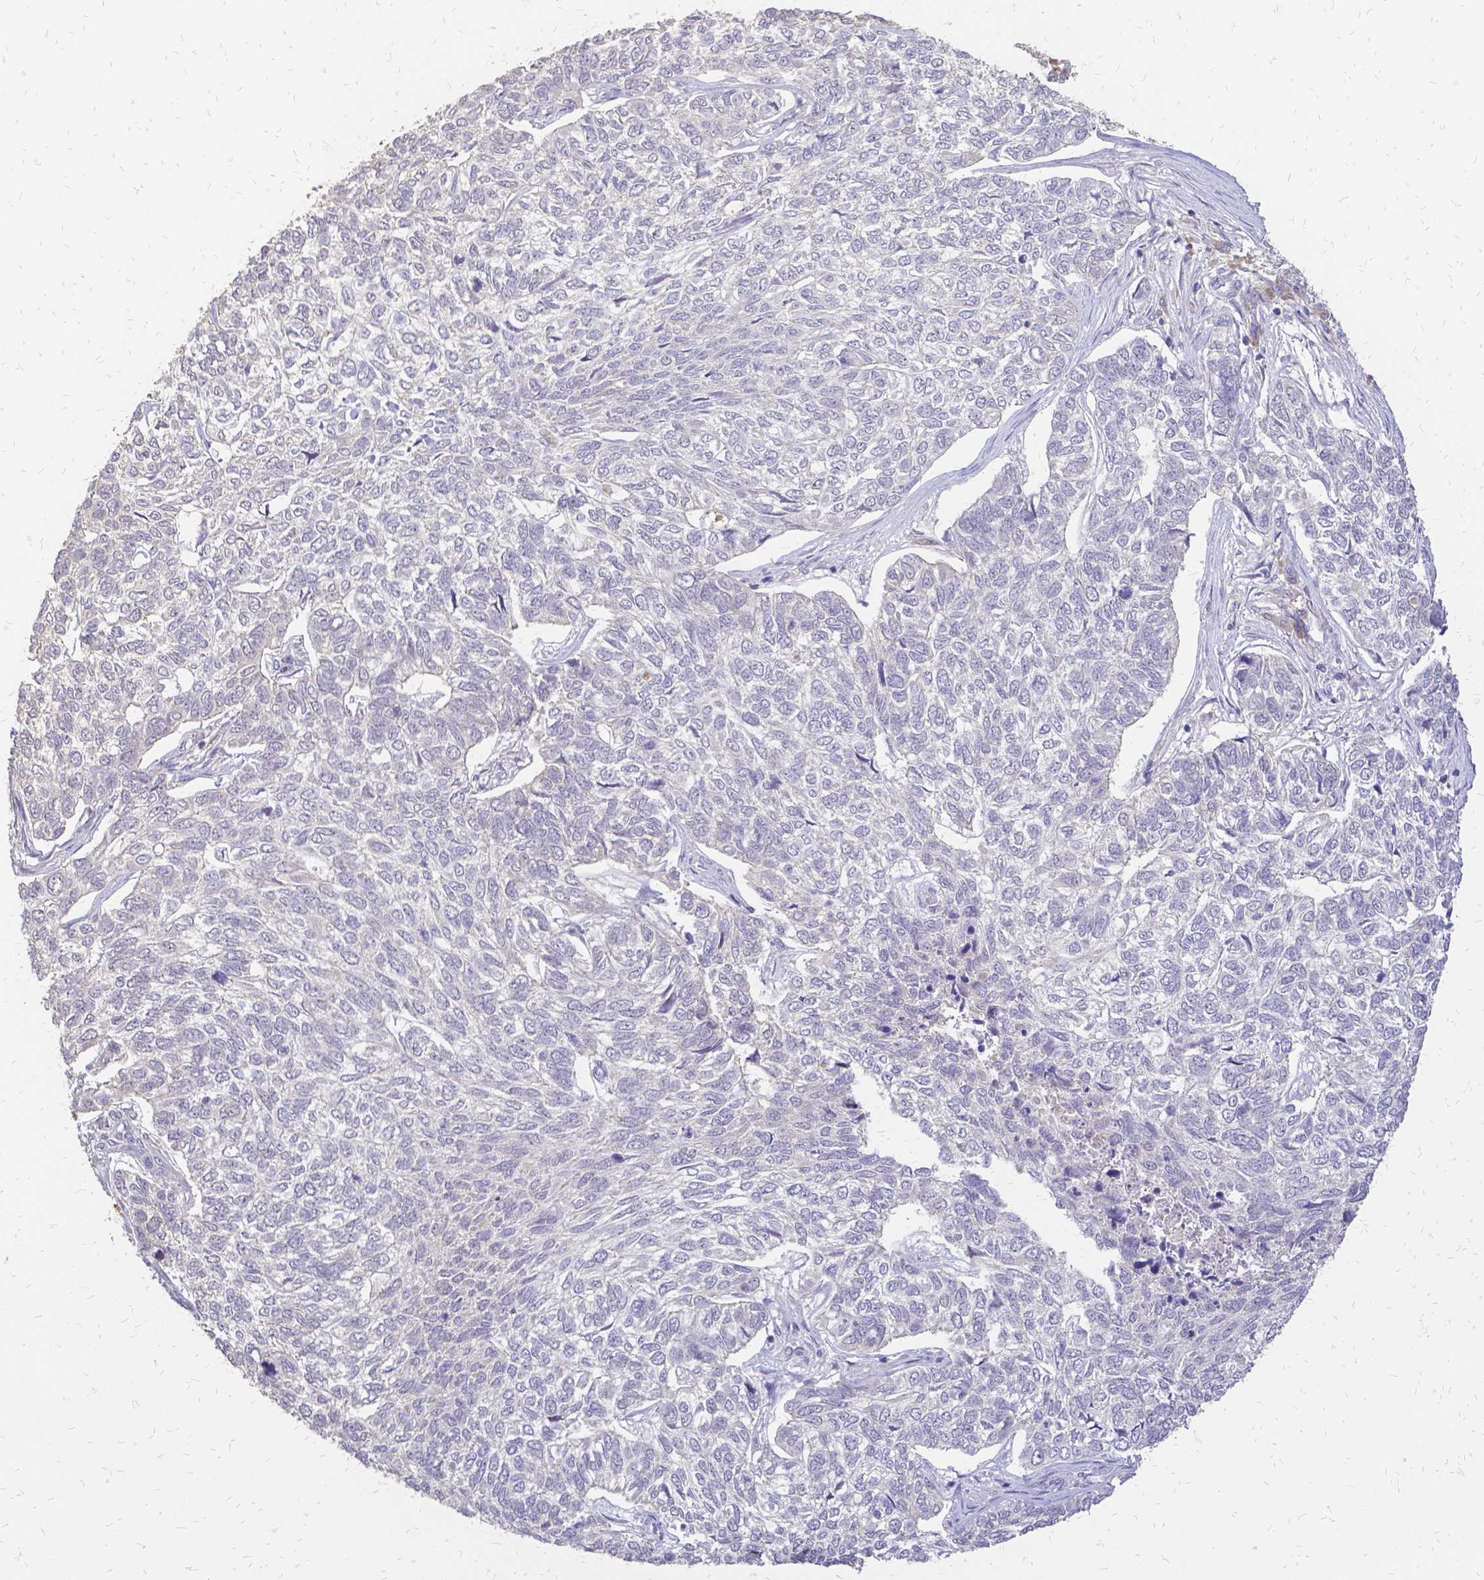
{"staining": {"intensity": "negative", "quantity": "none", "location": "none"}, "tissue": "skin cancer", "cell_type": "Tumor cells", "image_type": "cancer", "snomed": [{"axis": "morphology", "description": "Basal cell carcinoma"}, {"axis": "topography", "description": "Skin"}], "caption": "Protein analysis of skin cancer (basal cell carcinoma) demonstrates no significant expression in tumor cells. (DAB (3,3'-diaminobenzidine) immunohistochemistry (IHC) with hematoxylin counter stain).", "gene": "CIB1", "patient": {"sex": "female", "age": 65}}